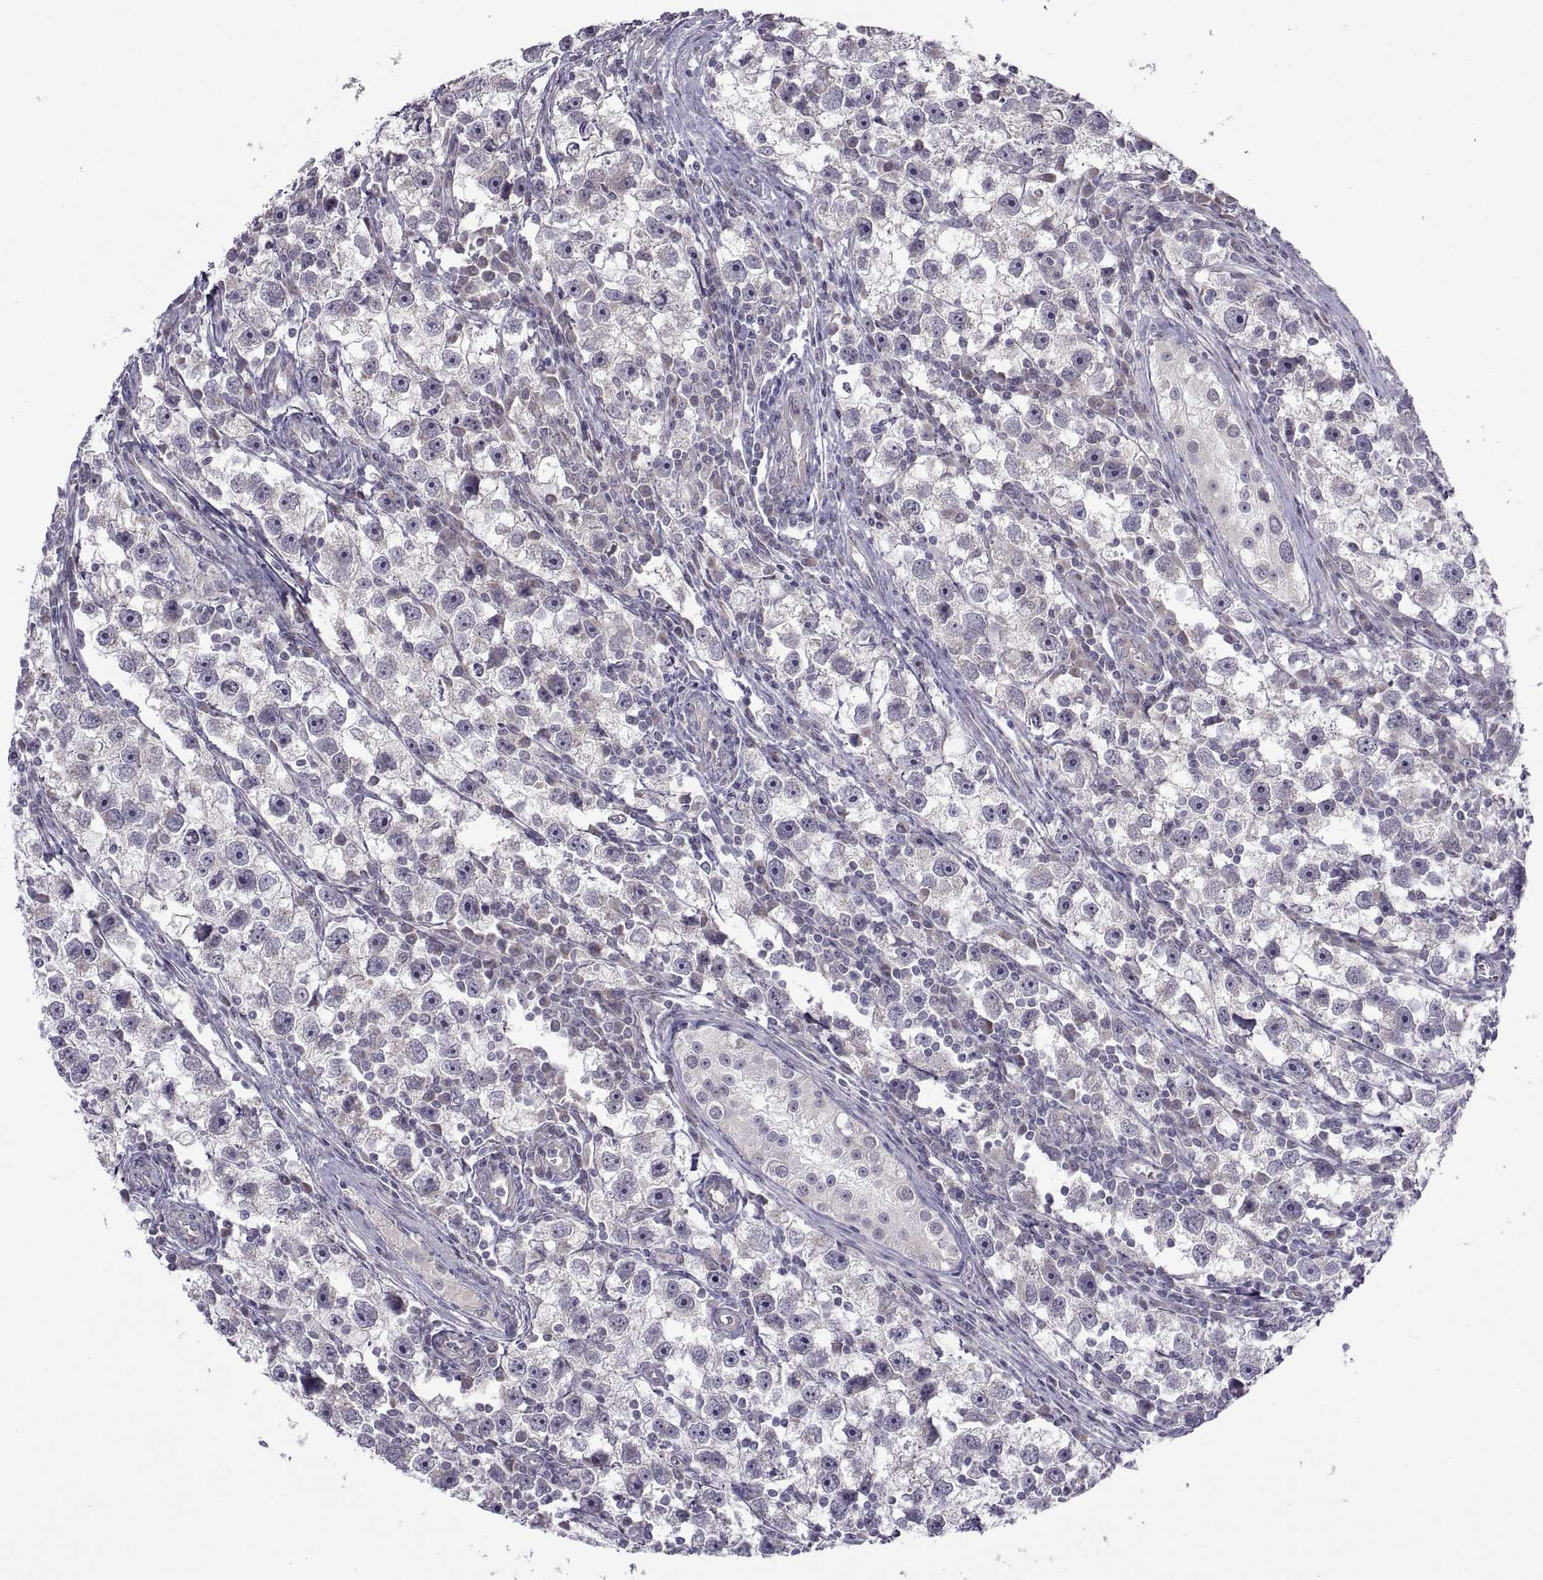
{"staining": {"intensity": "negative", "quantity": "none", "location": "none"}, "tissue": "testis cancer", "cell_type": "Tumor cells", "image_type": "cancer", "snomed": [{"axis": "morphology", "description": "Seminoma, NOS"}, {"axis": "topography", "description": "Testis"}], "caption": "Image shows no significant protein positivity in tumor cells of testis cancer (seminoma).", "gene": "ACSBG2", "patient": {"sex": "male", "age": 30}}